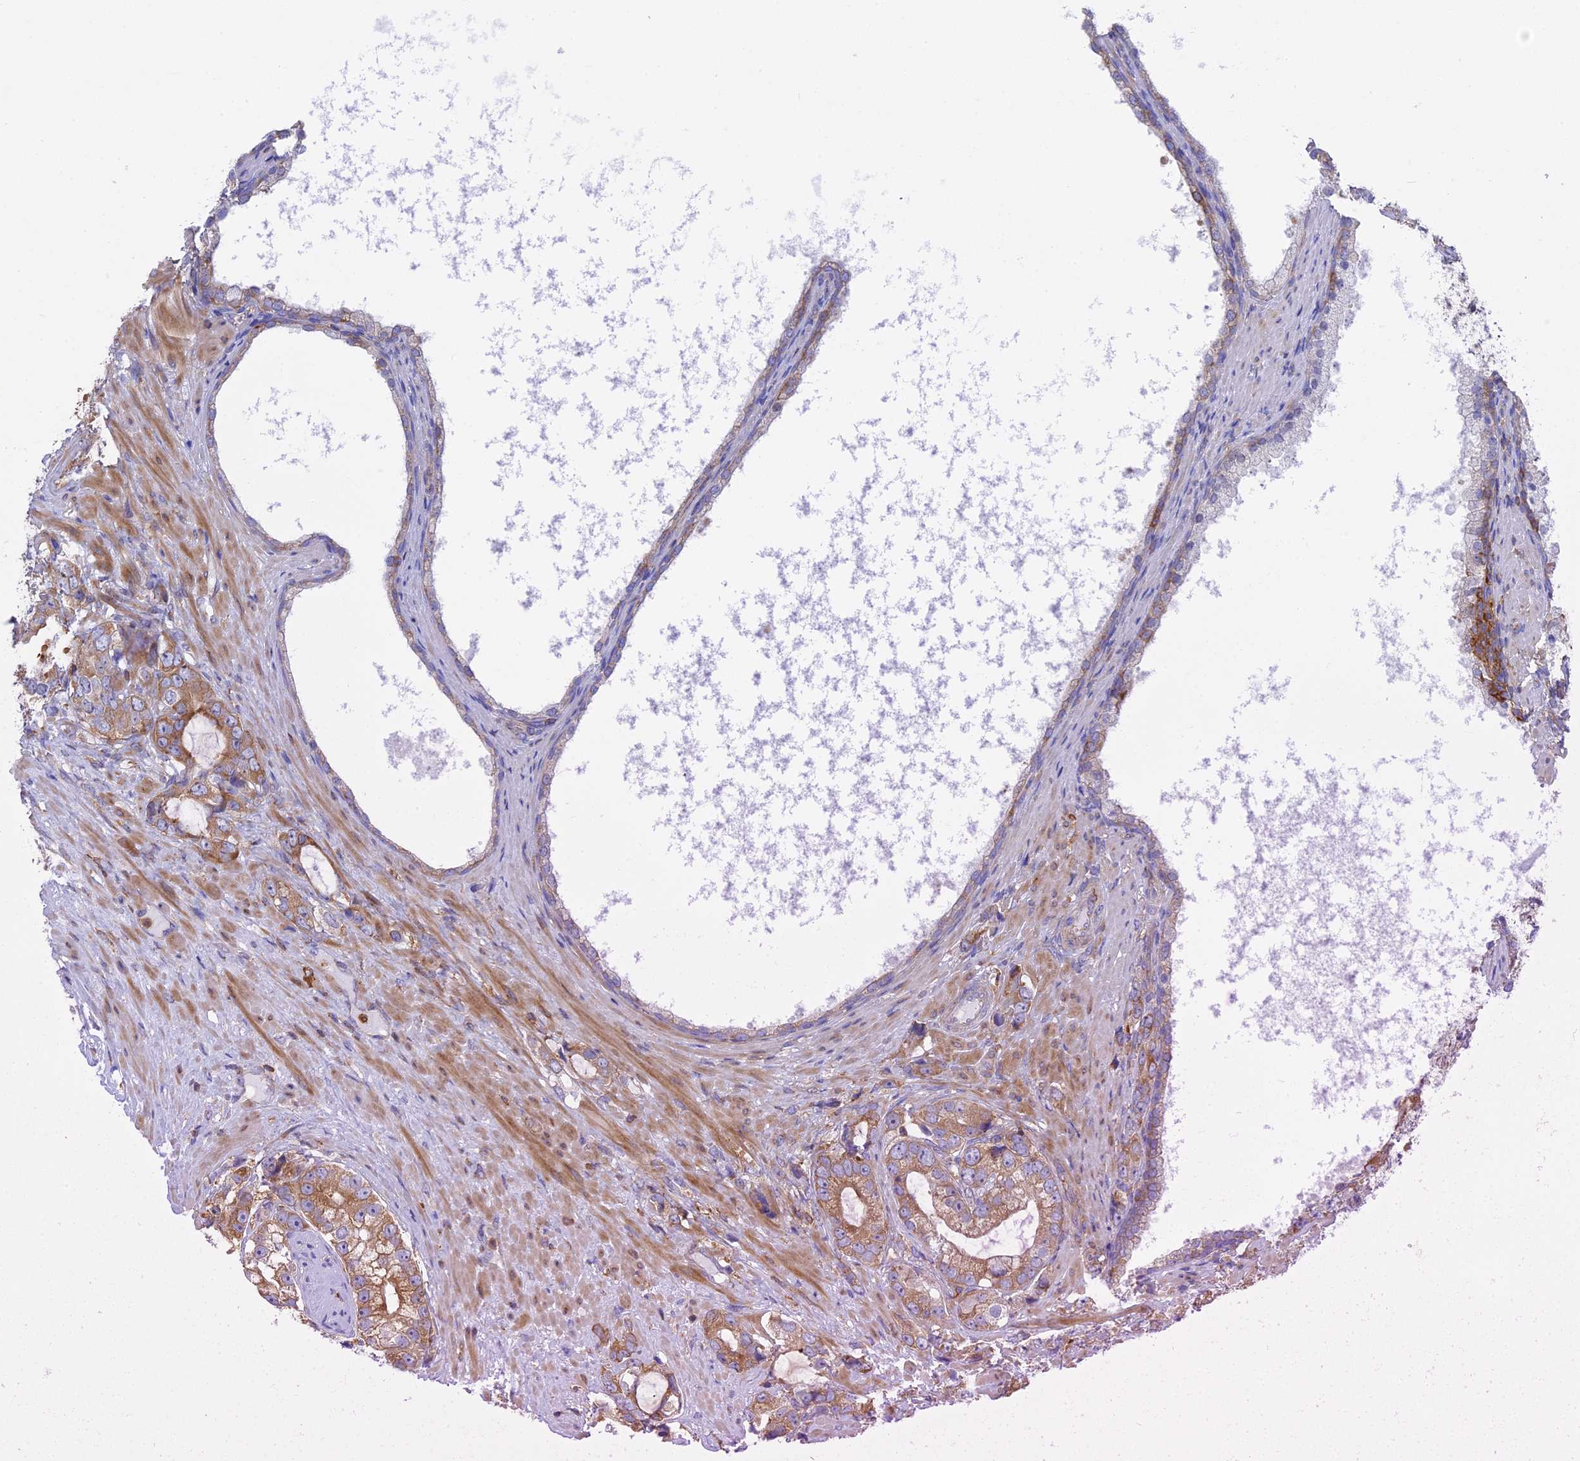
{"staining": {"intensity": "moderate", "quantity": "25%-75%", "location": "cytoplasmic/membranous"}, "tissue": "prostate cancer", "cell_type": "Tumor cells", "image_type": "cancer", "snomed": [{"axis": "morphology", "description": "Adenocarcinoma, High grade"}, {"axis": "topography", "description": "Prostate"}], "caption": "A brown stain shows moderate cytoplasmic/membranous positivity of a protein in prostate high-grade adenocarcinoma tumor cells. (Stains: DAB (3,3'-diaminobenzidine) in brown, nuclei in blue, Microscopy: brightfield microscopy at high magnification).", "gene": "GMIP", "patient": {"sex": "male", "age": 75}}